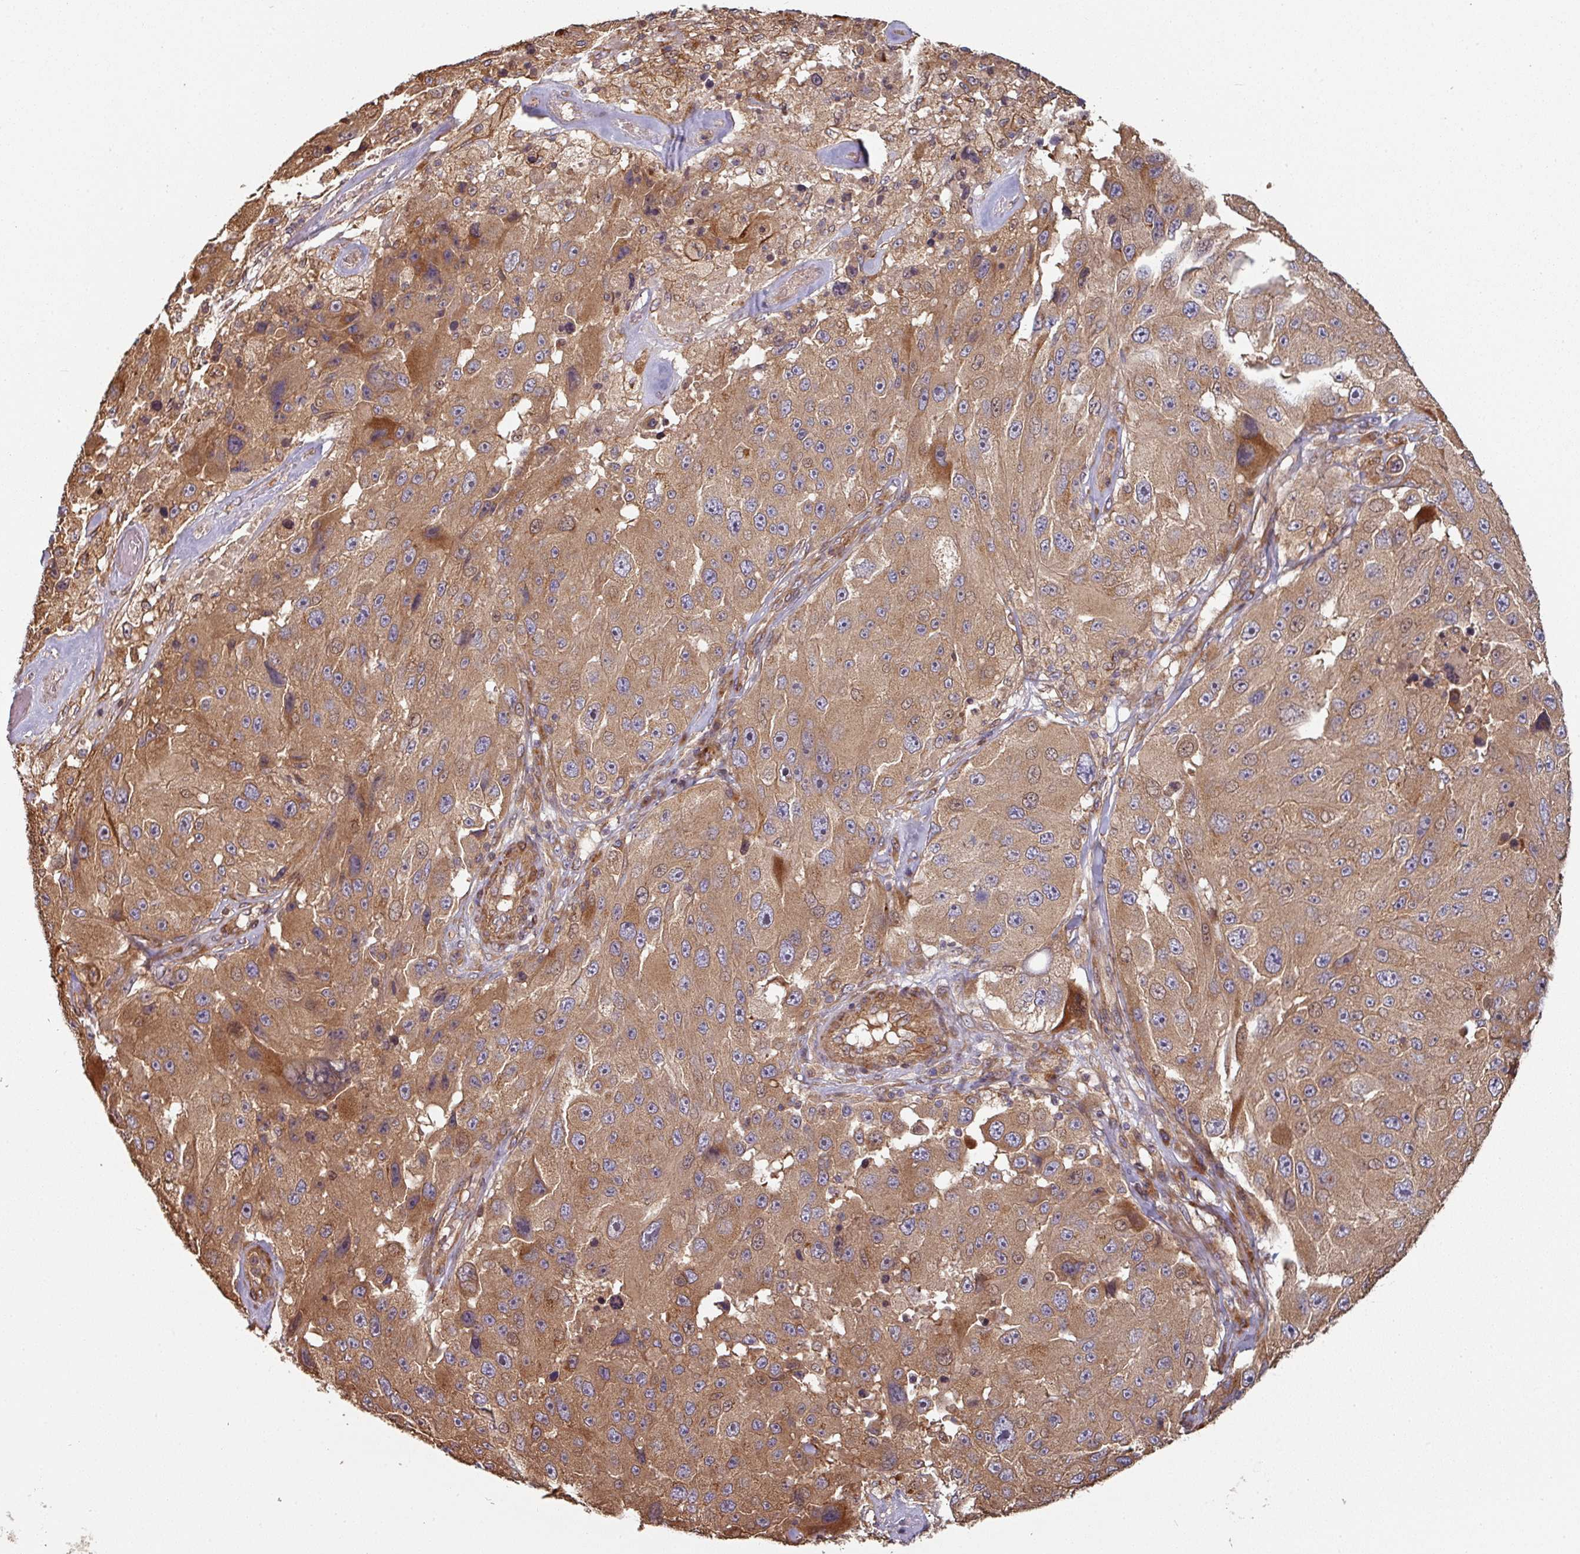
{"staining": {"intensity": "moderate", "quantity": ">75%", "location": "cytoplasmic/membranous"}, "tissue": "melanoma", "cell_type": "Tumor cells", "image_type": "cancer", "snomed": [{"axis": "morphology", "description": "Malignant melanoma, Metastatic site"}, {"axis": "topography", "description": "Lymph node"}], "caption": "DAB immunohistochemical staining of melanoma shows moderate cytoplasmic/membranous protein positivity in about >75% of tumor cells. Immunohistochemistry (ihc) stains the protein in brown and the nuclei are stained blue.", "gene": "SIK1", "patient": {"sex": "male", "age": 62}}